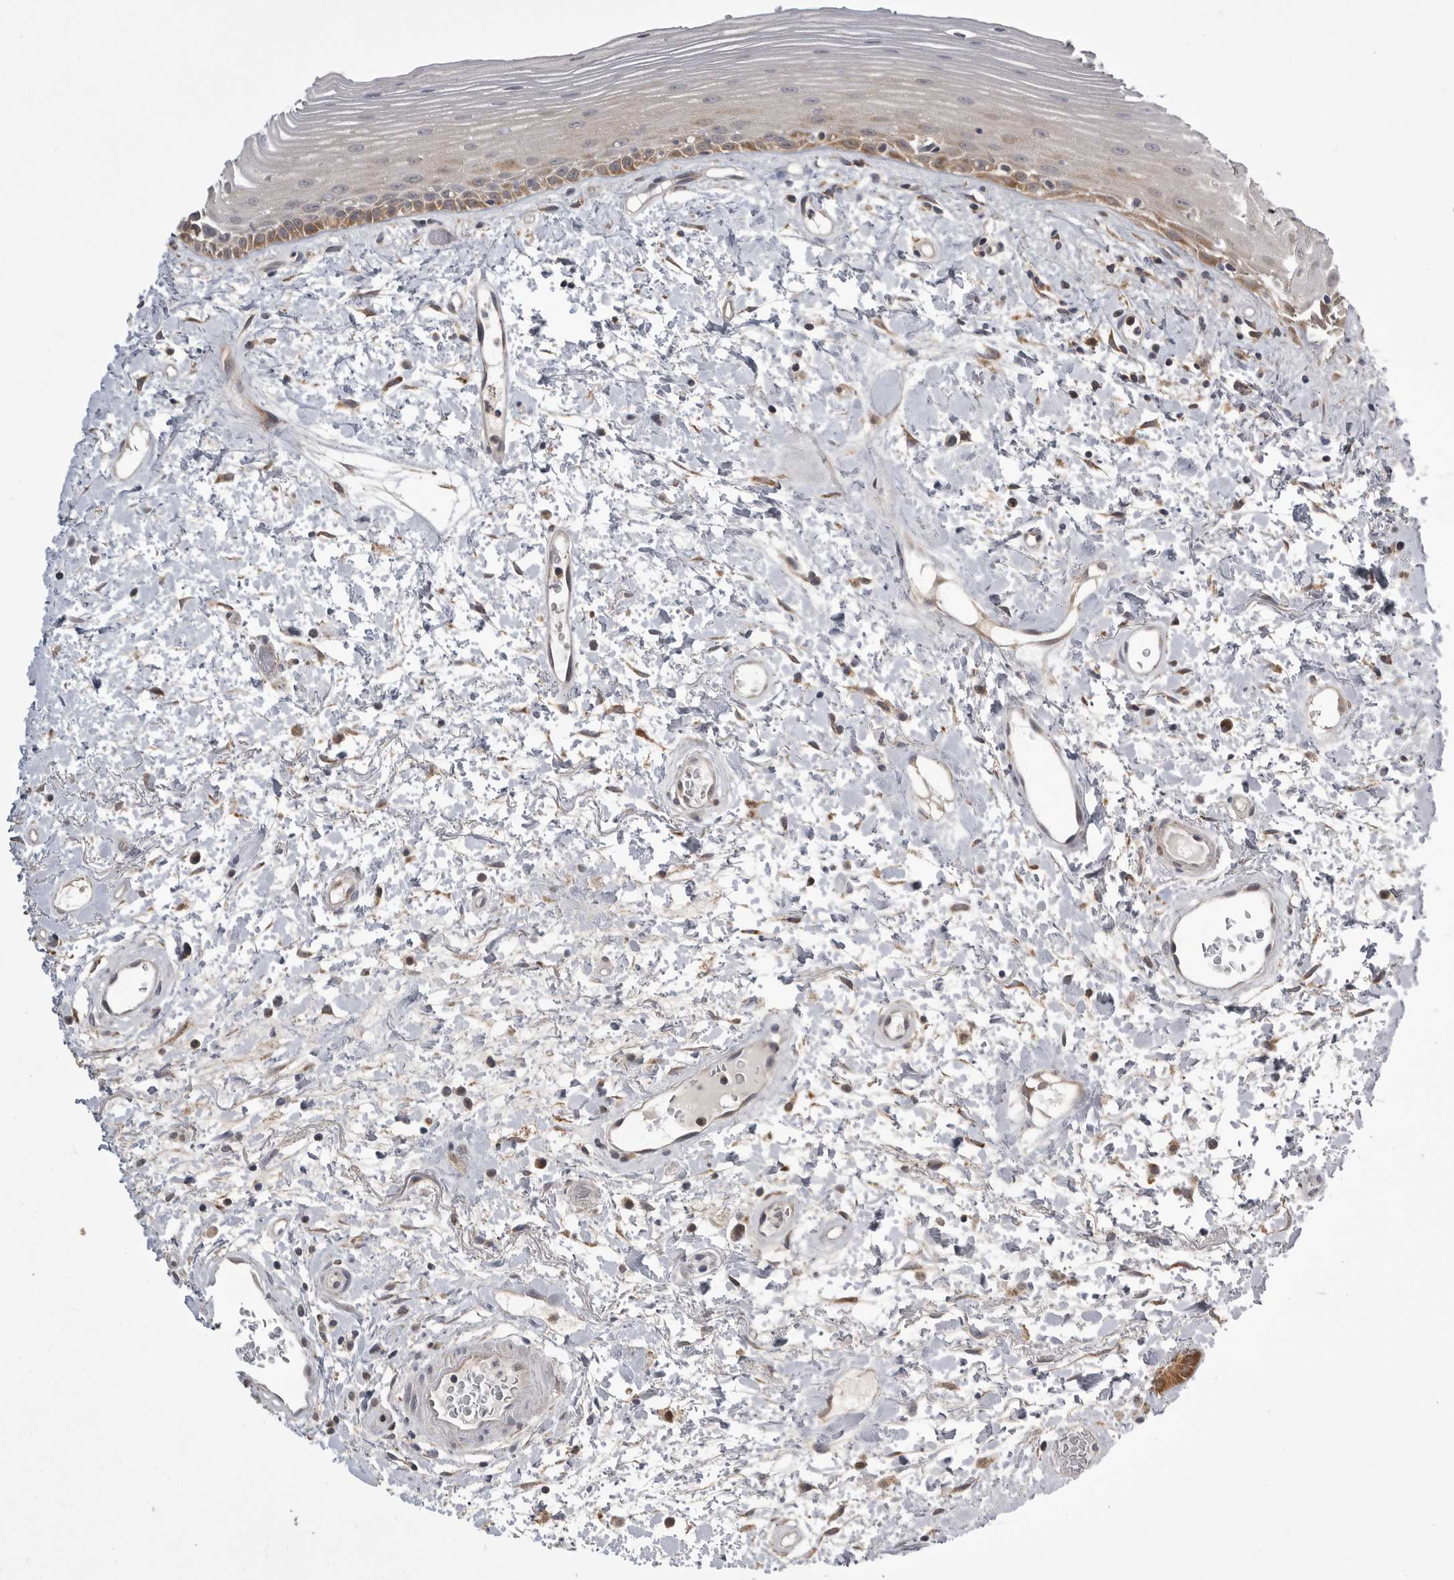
{"staining": {"intensity": "moderate", "quantity": "25%-75%", "location": "cytoplasmic/membranous"}, "tissue": "oral mucosa", "cell_type": "Squamous epithelial cells", "image_type": "normal", "snomed": [{"axis": "morphology", "description": "Normal tissue, NOS"}, {"axis": "topography", "description": "Oral tissue"}], "caption": "Immunohistochemistry (IHC) image of normal oral mucosa: oral mucosa stained using immunohistochemistry (IHC) exhibits medium levels of moderate protein expression localized specifically in the cytoplasmic/membranous of squamous epithelial cells, appearing as a cytoplasmic/membranous brown color.", "gene": "KYAT3", "patient": {"sex": "female", "age": 76}}